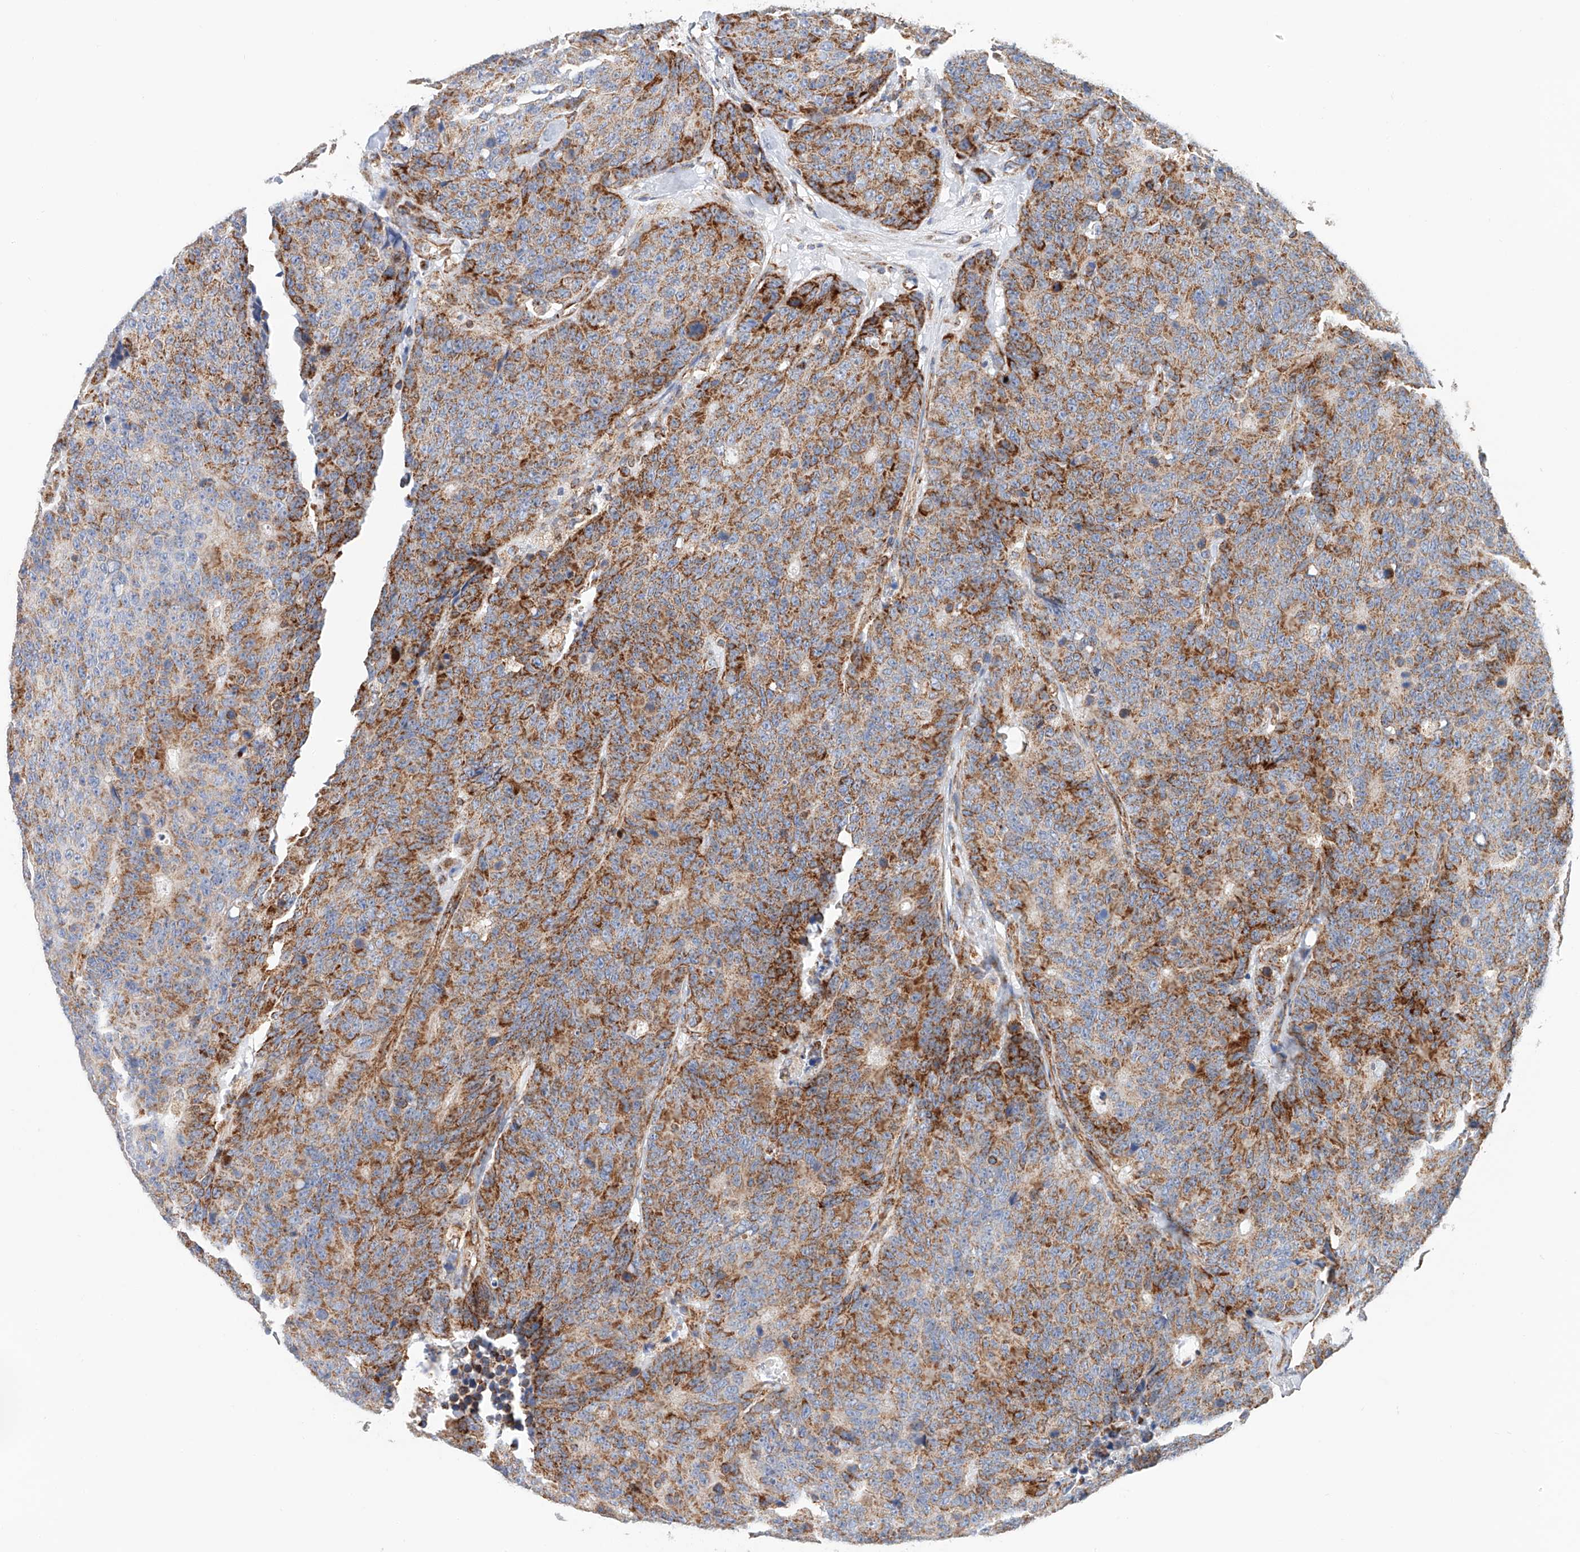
{"staining": {"intensity": "moderate", "quantity": ">75%", "location": "cytoplasmic/membranous"}, "tissue": "colorectal cancer", "cell_type": "Tumor cells", "image_type": "cancer", "snomed": [{"axis": "morphology", "description": "Adenocarcinoma, NOS"}, {"axis": "topography", "description": "Colon"}], "caption": "The immunohistochemical stain highlights moderate cytoplasmic/membranous positivity in tumor cells of colorectal cancer (adenocarcinoma) tissue.", "gene": "NDUFV3", "patient": {"sex": "female", "age": 86}}